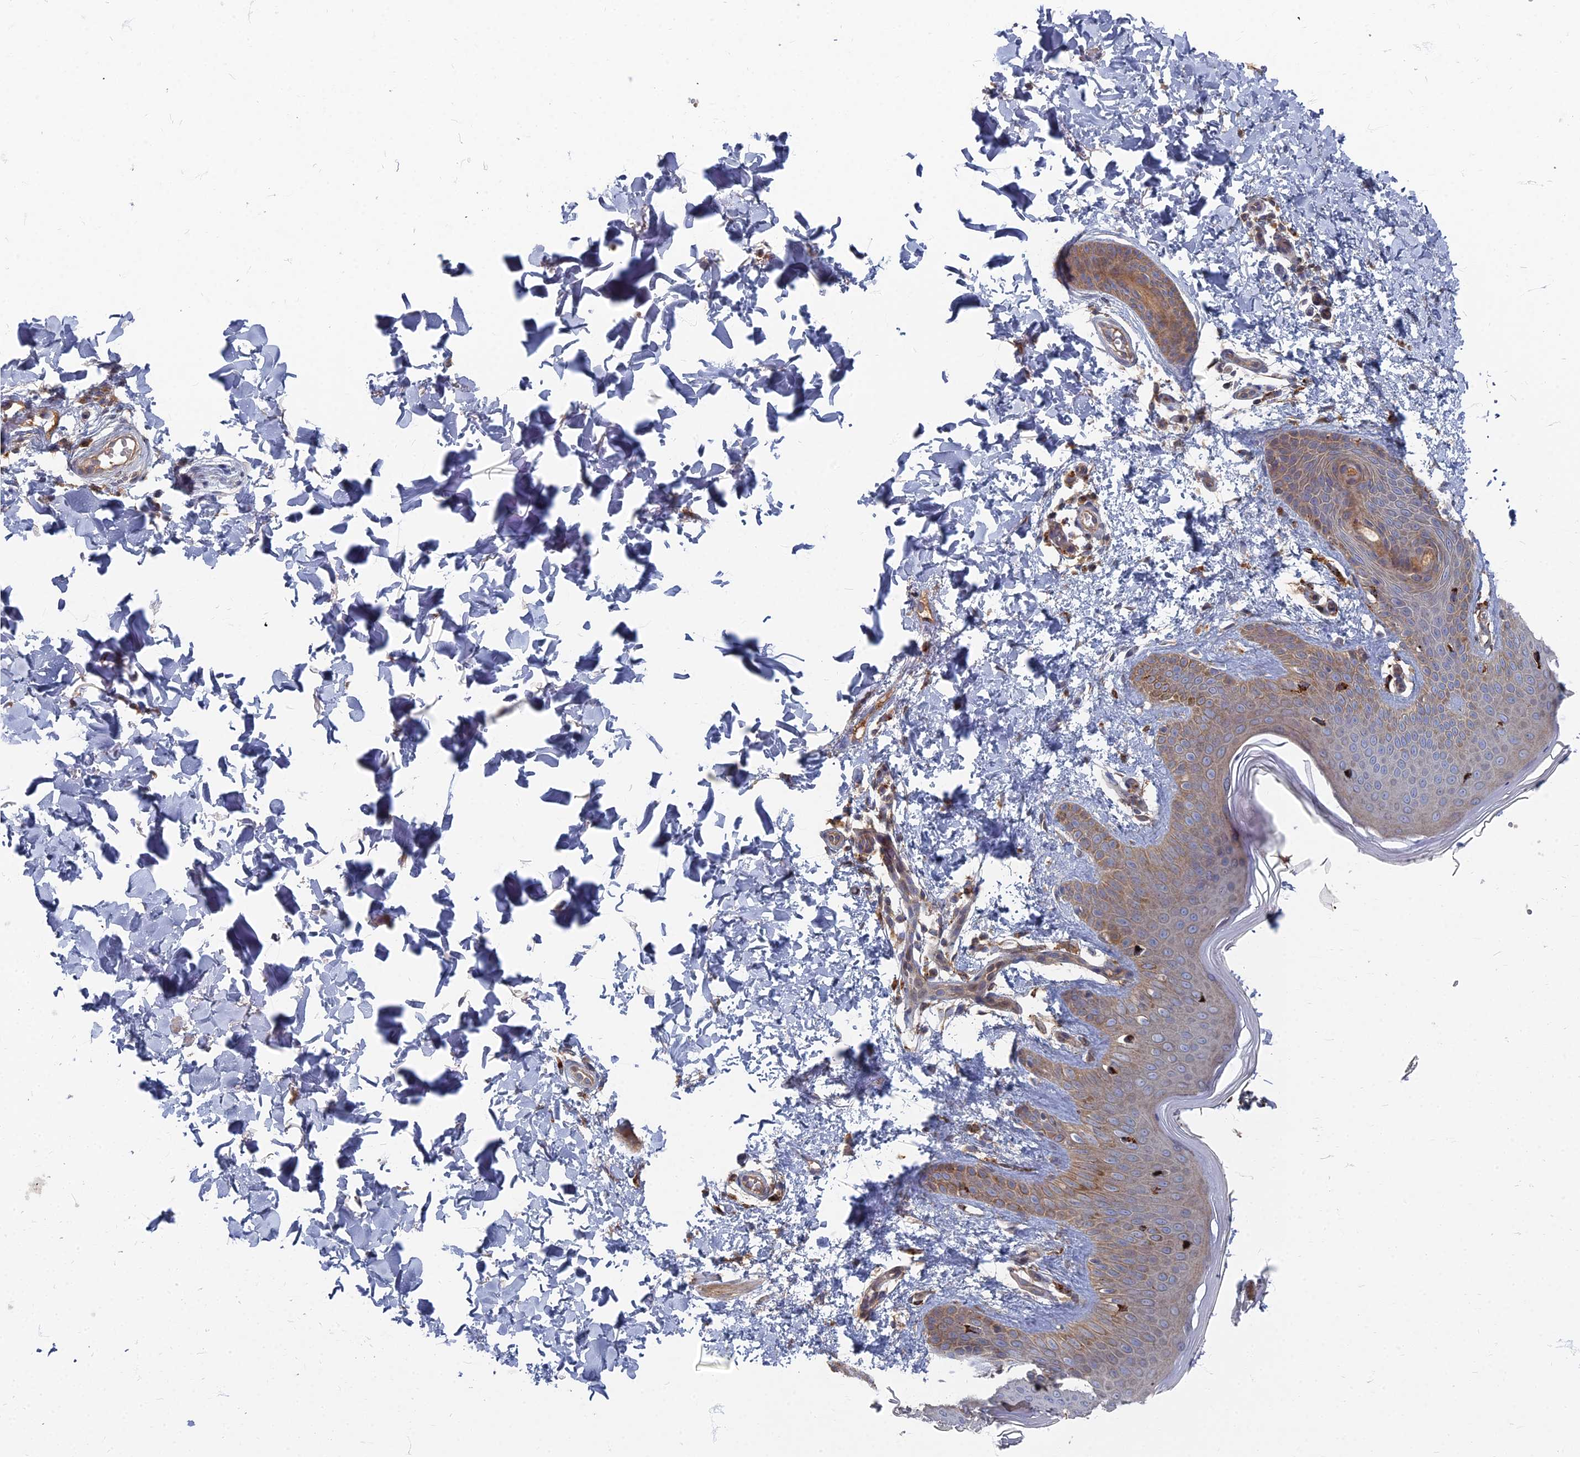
{"staining": {"intensity": "negative", "quantity": "none", "location": "none"}, "tissue": "skin", "cell_type": "Fibroblasts", "image_type": "normal", "snomed": [{"axis": "morphology", "description": "Normal tissue, NOS"}, {"axis": "topography", "description": "Skin"}], "caption": "Immunohistochemistry photomicrograph of unremarkable human skin stained for a protein (brown), which shows no positivity in fibroblasts.", "gene": "PPCDC", "patient": {"sex": "male", "age": 36}}